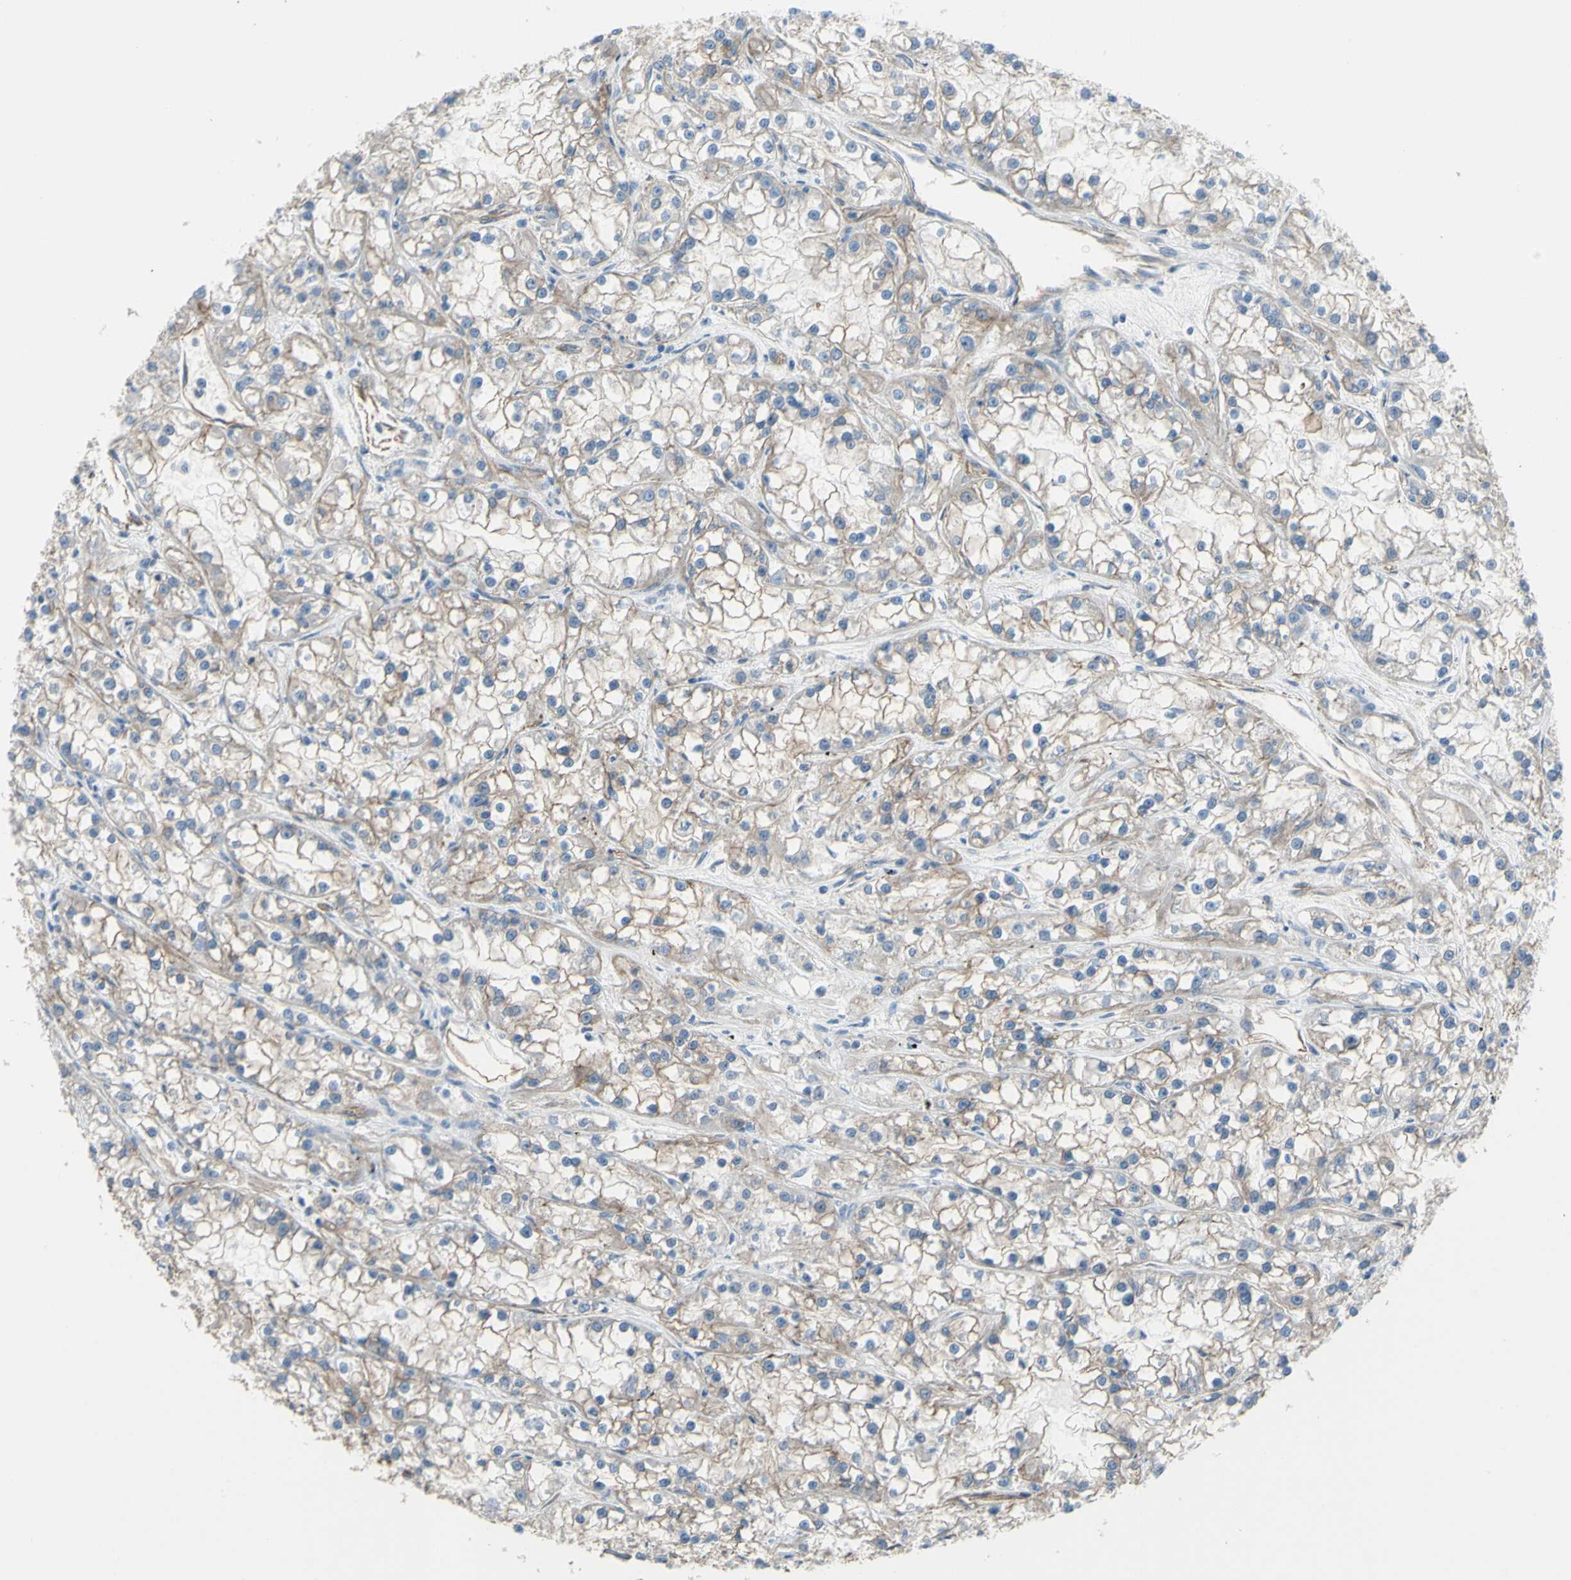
{"staining": {"intensity": "weak", "quantity": ">75%", "location": "cytoplasmic/membranous"}, "tissue": "renal cancer", "cell_type": "Tumor cells", "image_type": "cancer", "snomed": [{"axis": "morphology", "description": "Adenocarcinoma, NOS"}, {"axis": "topography", "description": "Kidney"}], "caption": "This is a micrograph of immunohistochemistry staining of renal cancer (adenocarcinoma), which shows weak staining in the cytoplasmic/membranous of tumor cells.", "gene": "TPBG", "patient": {"sex": "female", "age": 52}}